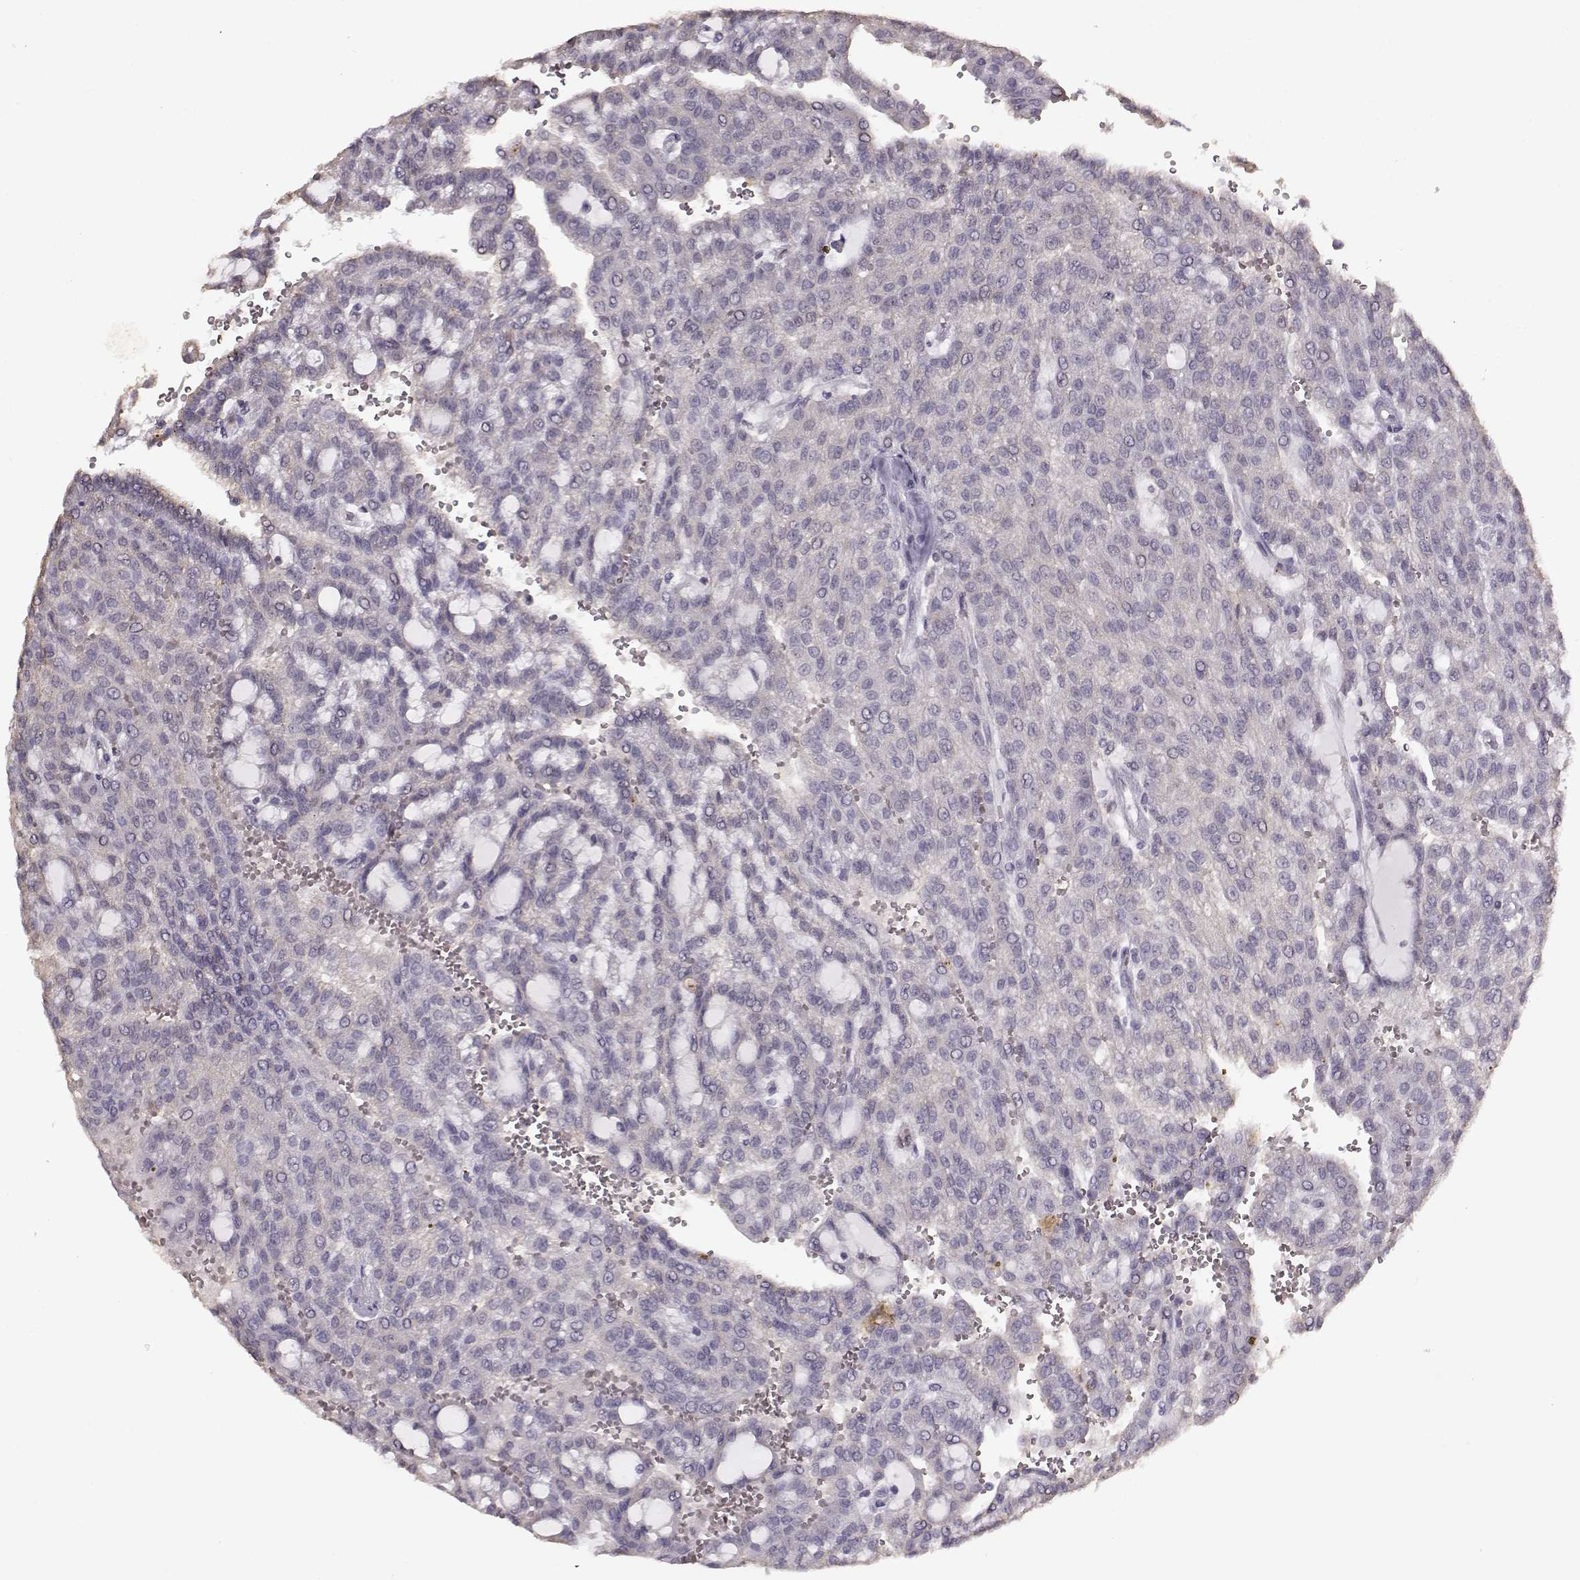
{"staining": {"intensity": "negative", "quantity": "none", "location": "none"}, "tissue": "renal cancer", "cell_type": "Tumor cells", "image_type": "cancer", "snomed": [{"axis": "morphology", "description": "Adenocarcinoma, NOS"}, {"axis": "topography", "description": "Kidney"}], "caption": "A histopathology image of human renal cancer (adenocarcinoma) is negative for staining in tumor cells. (Immunohistochemistry (ihc), brightfield microscopy, high magnification).", "gene": "UROC1", "patient": {"sex": "male", "age": 63}}